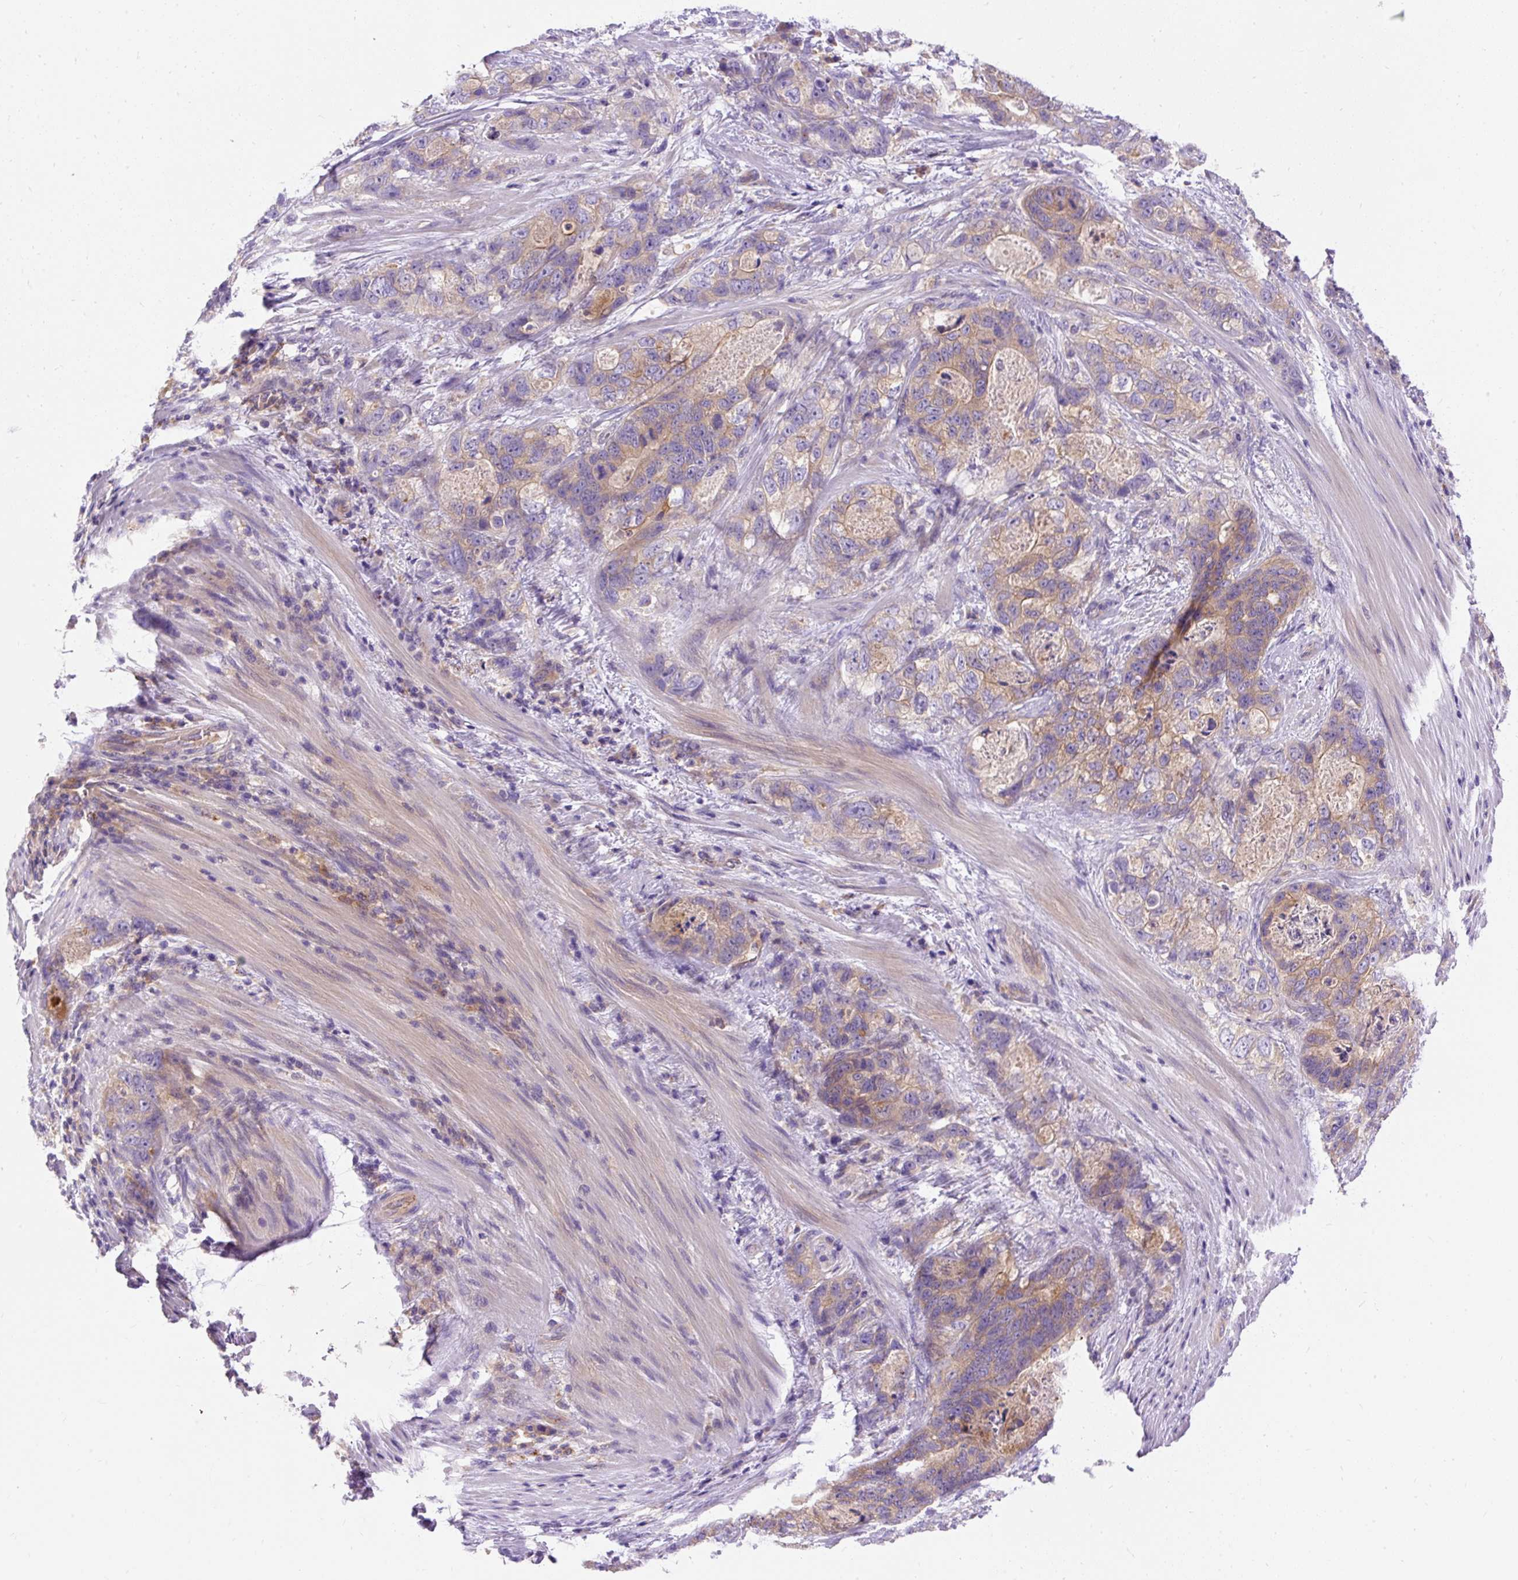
{"staining": {"intensity": "moderate", "quantity": "25%-75%", "location": "cytoplasmic/membranous"}, "tissue": "stomach cancer", "cell_type": "Tumor cells", "image_type": "cancer", "snomed": [{"axis": "morphology", "description": "Normal tissue, NOS"}, {"axis": "morphology", "description": "Adenocarcinoma, NOS"}, {"axis": "topography", "description": "Stomach"}], "caption": "Immunohistochemistry (IHC) of stomach adenocarcinoma reveals medium levels of moderate cytoplasmic/membranous expression in approximately 25%-75% of tumor cells.", "gene": "OR4K15", "patient": {"sex": "female", "age": 89}}